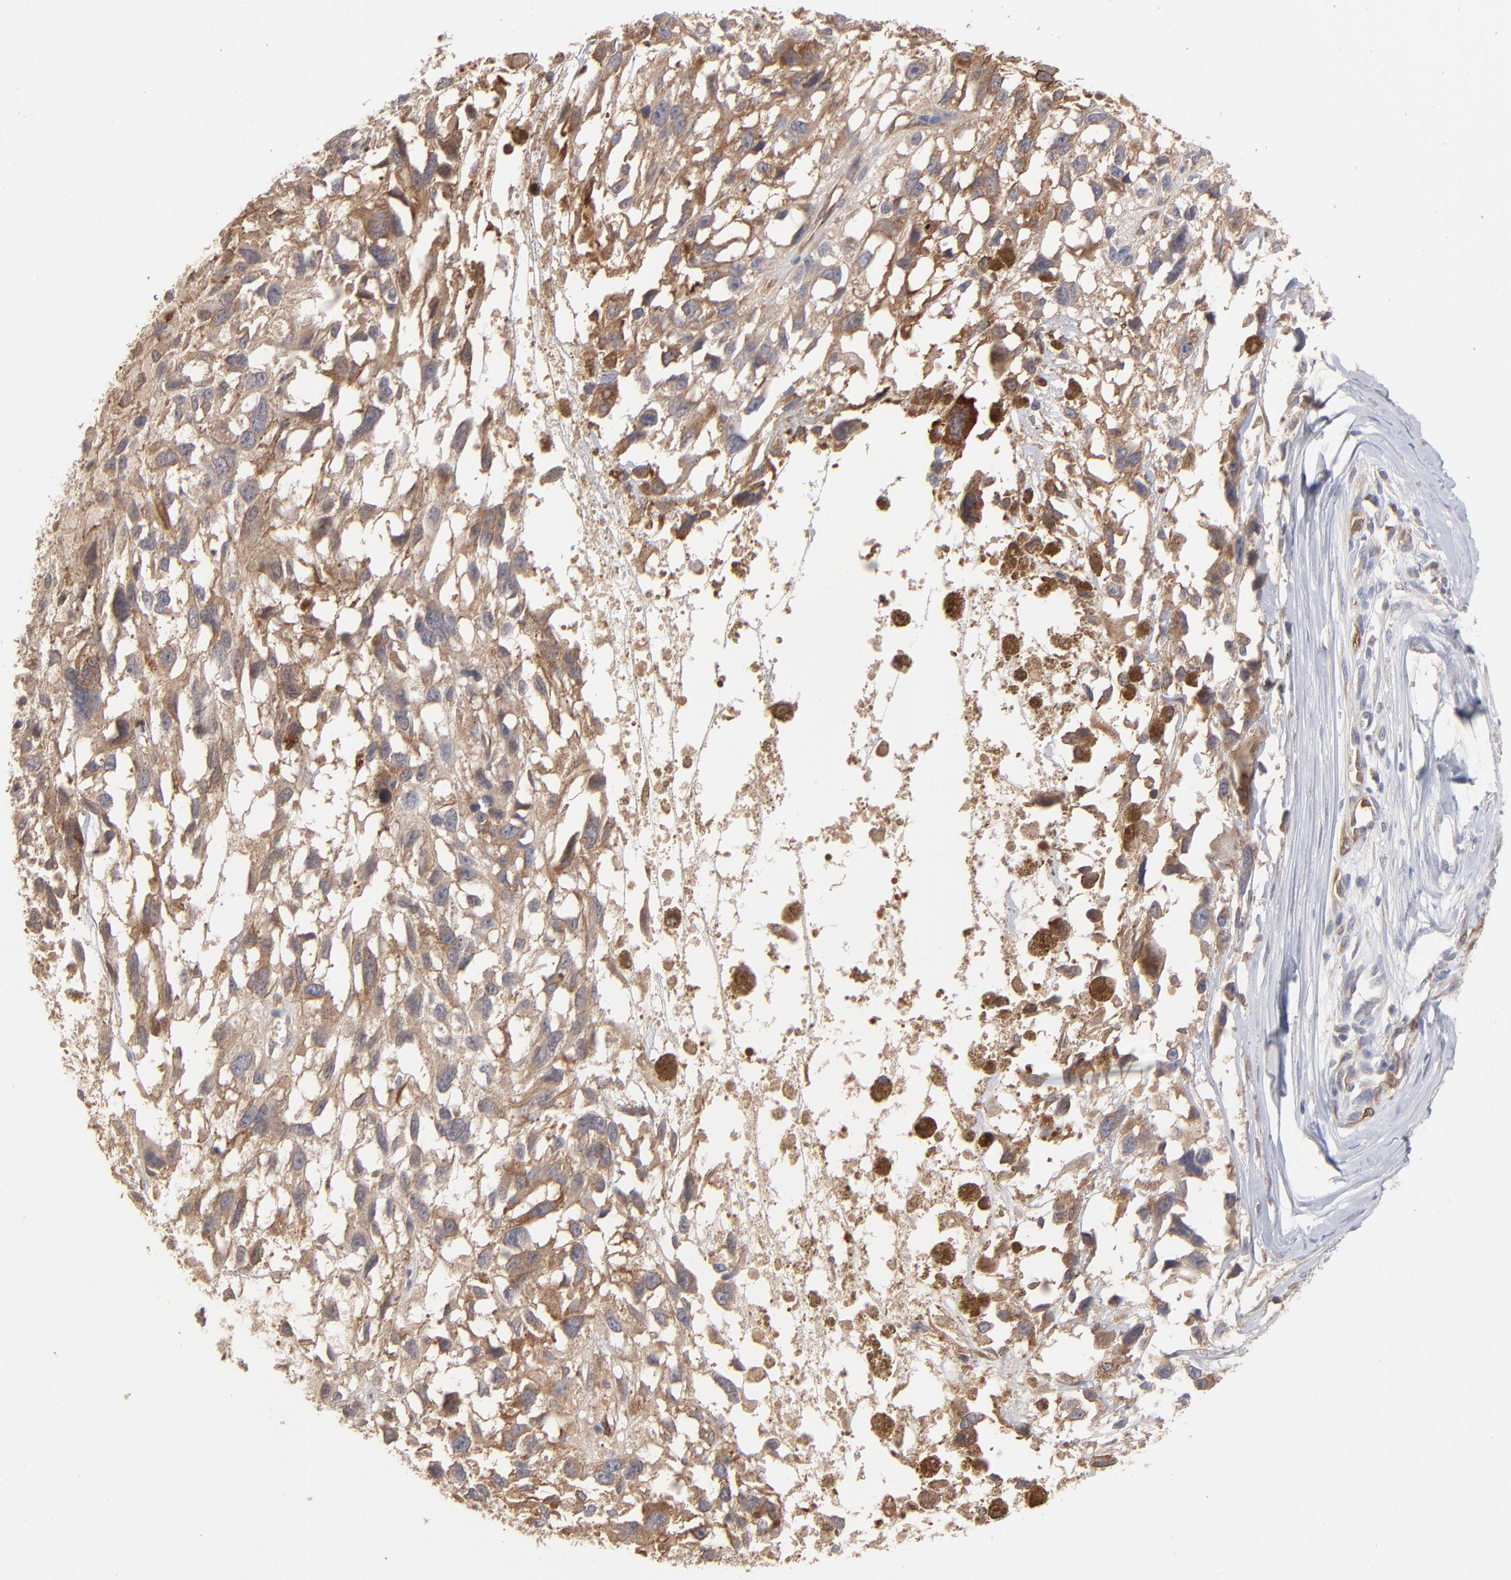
{"staining": {"intensity": "moderate", "quantity": ">75%", "location": "cytoplasmic/membranous"}, "tissue": "melanoma", "cell_type": "Tumor cells", "image_type": "cancer", "snomed": [{"axis": "morphology", "description": "Malignant melanoma, Metastatic site"}, {"axis": "topography", "description": "Lymph node"}], "caption": "Malignant melanoma (metastatic site) was stained to show a protein in brown. There is medium levels of moderate cytoplasmic/membranous staining in approximately >75% of tumor cells. The staining was performed using DAB to visualize the protein expression in brown, while the nuclei were stained in blue with hematoxylin (Magnification: 20x).", "gene": "IVNS1ABP", "patient": {"sex": "male", "age": 59}}